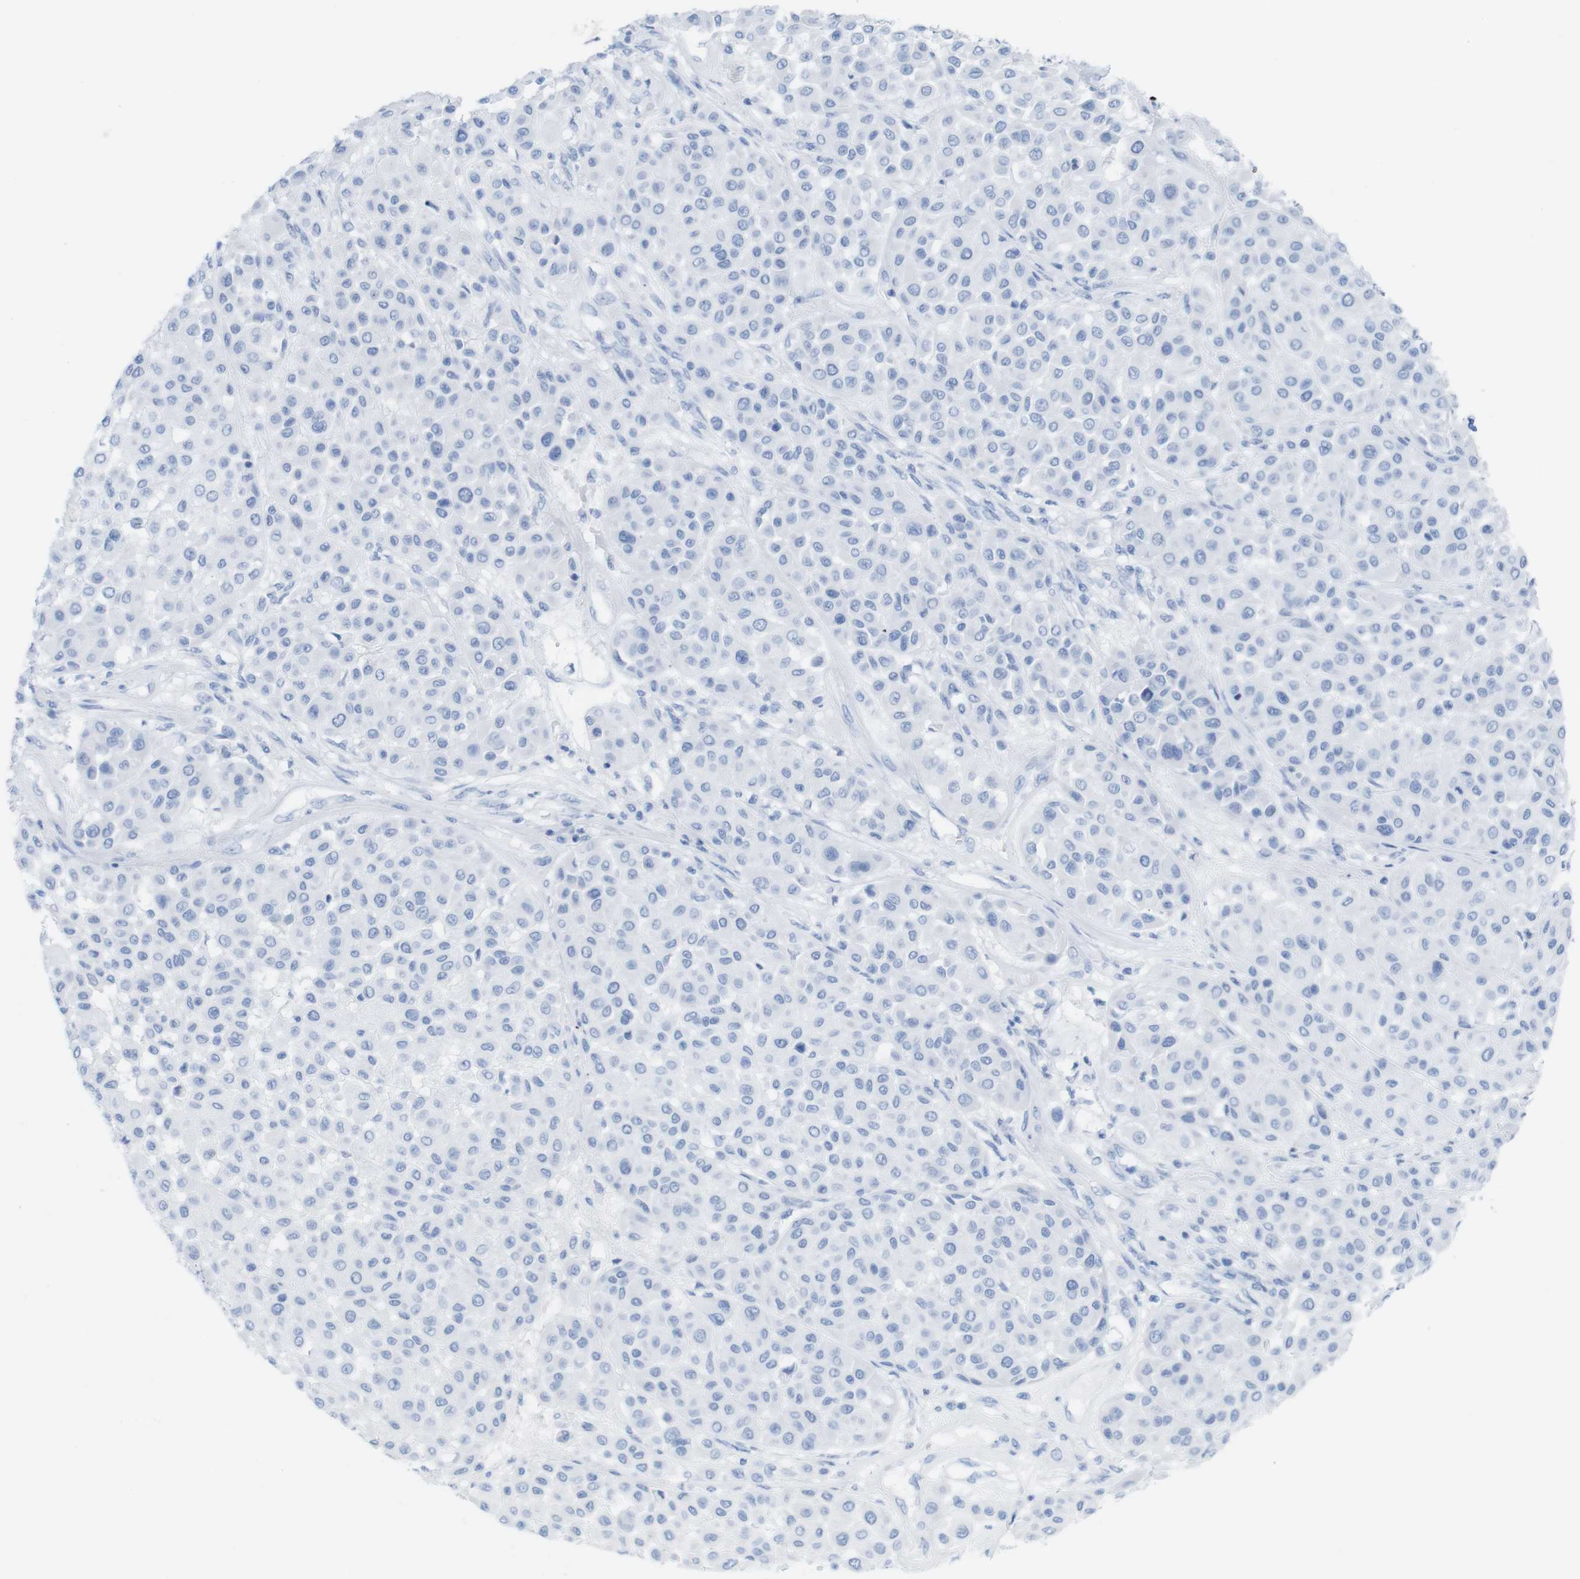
{"staining": {"intensity": "negative", "quantity": "none", "location": "none"}, "tissue": "melanoma", "cell_type": "Tumor cells", "image_type": "cancer", "snomed": [{"axis": "morphology", "description": "Malignant melanoma, Metastatic site"}, {"axis": "topography", "description": "Soft tissue"}], "caption": "Immunohistochemistry photomicrograph of neoplastic tissue: malignant melanoma (metastatic site) stained with DAB demonstrates no significant protein staining in tumor cells.", "gene": "MYH7", "patient": {"sex": "male", "age": 41}}